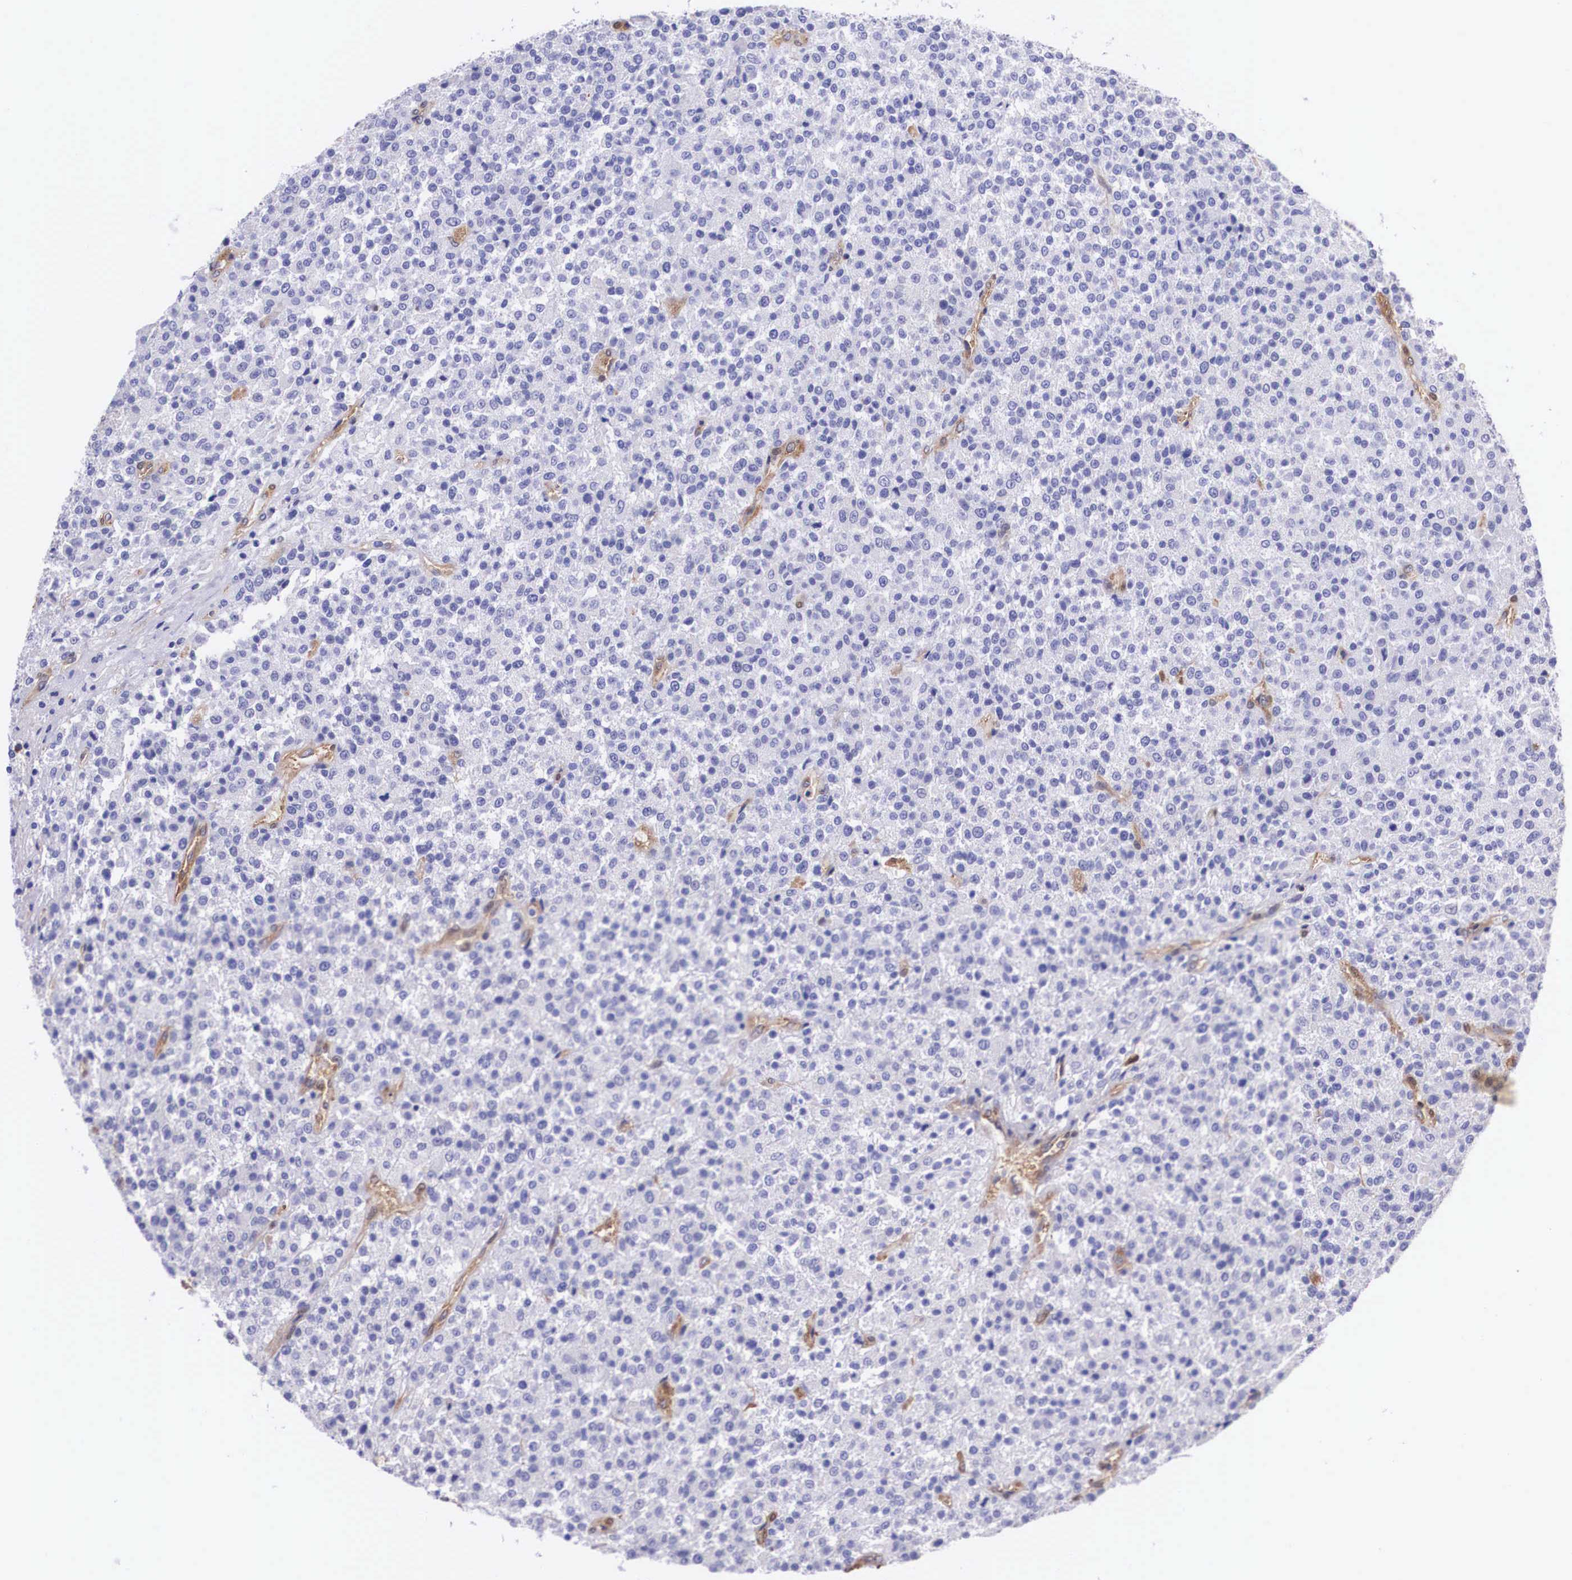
{"staining": {"intensity": "negative", "quantity": "none", "location": "none"}, "tissue": "testis cancer", "cell_type": "Tumor cells", "image_type": "cancer", "snomed": [{"axis": "morphology", "description": "Seminoma, NOS"}, {"axis": "topography", "description": "Testis"}], "caption": "The photomicrograph exhibits no significant staining in tumor cells of testis seminoma.", "gene": "BCAR1", "patient": {"sex": "male", "age": 59}}